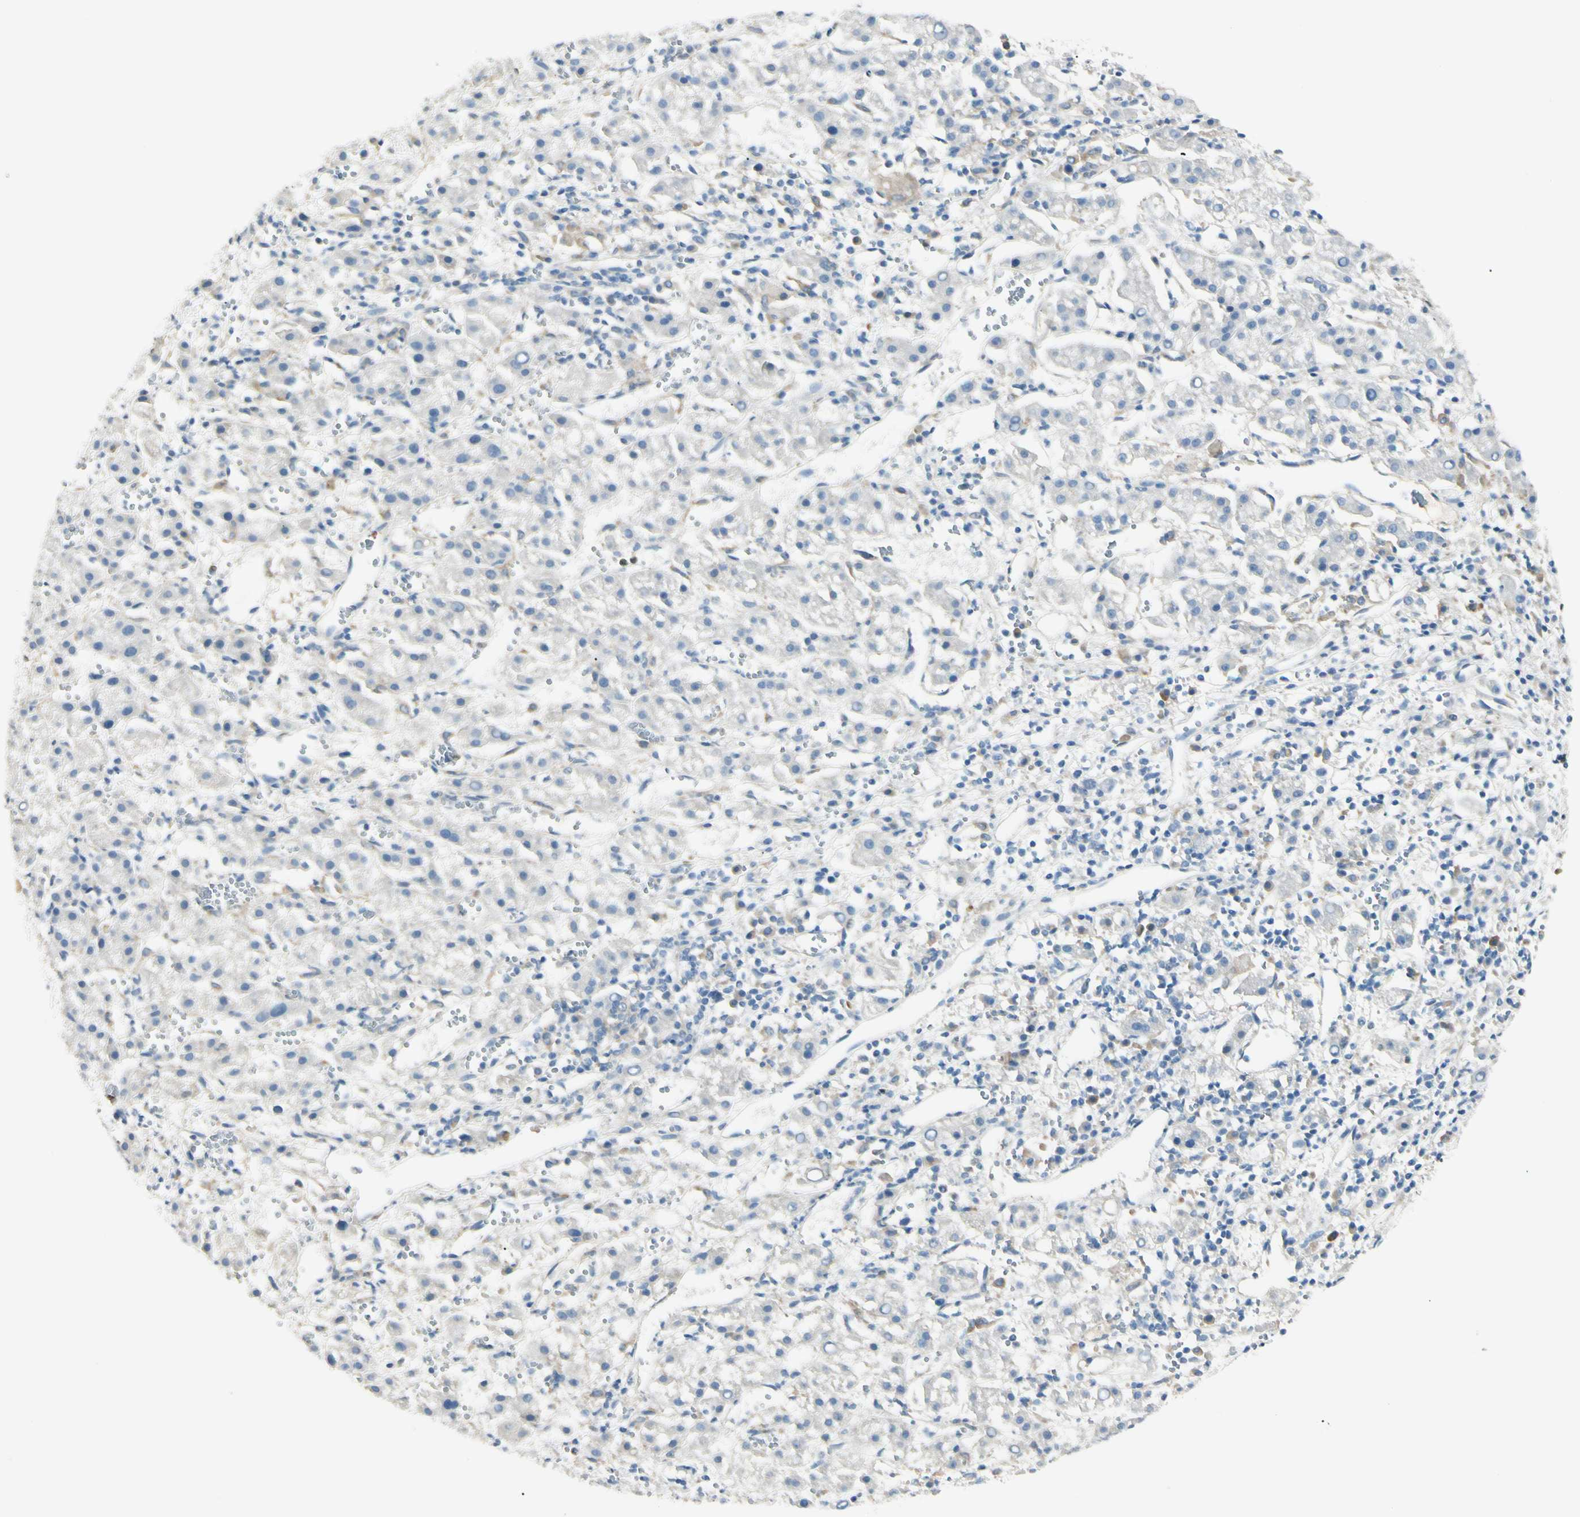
{"staining": {"intensity": "negative", "quantity": "none", "location": "none"}, "tissue": "liver cancer", "cell_type": "Tumor cells", "image_type": "cancer", "snomed": [{"axis": "morphology", "description": "Carcinoma, Hepatocellular, NOS"}, {"axis": "topography", "description": "Liver"}], "caption": "Human liver cancer stained for a protein using immunohistochemistry demonstrates no staining in tumor cells.", "gene": "LPCAT2", "patient": {"sex": "female", "age": 58}}